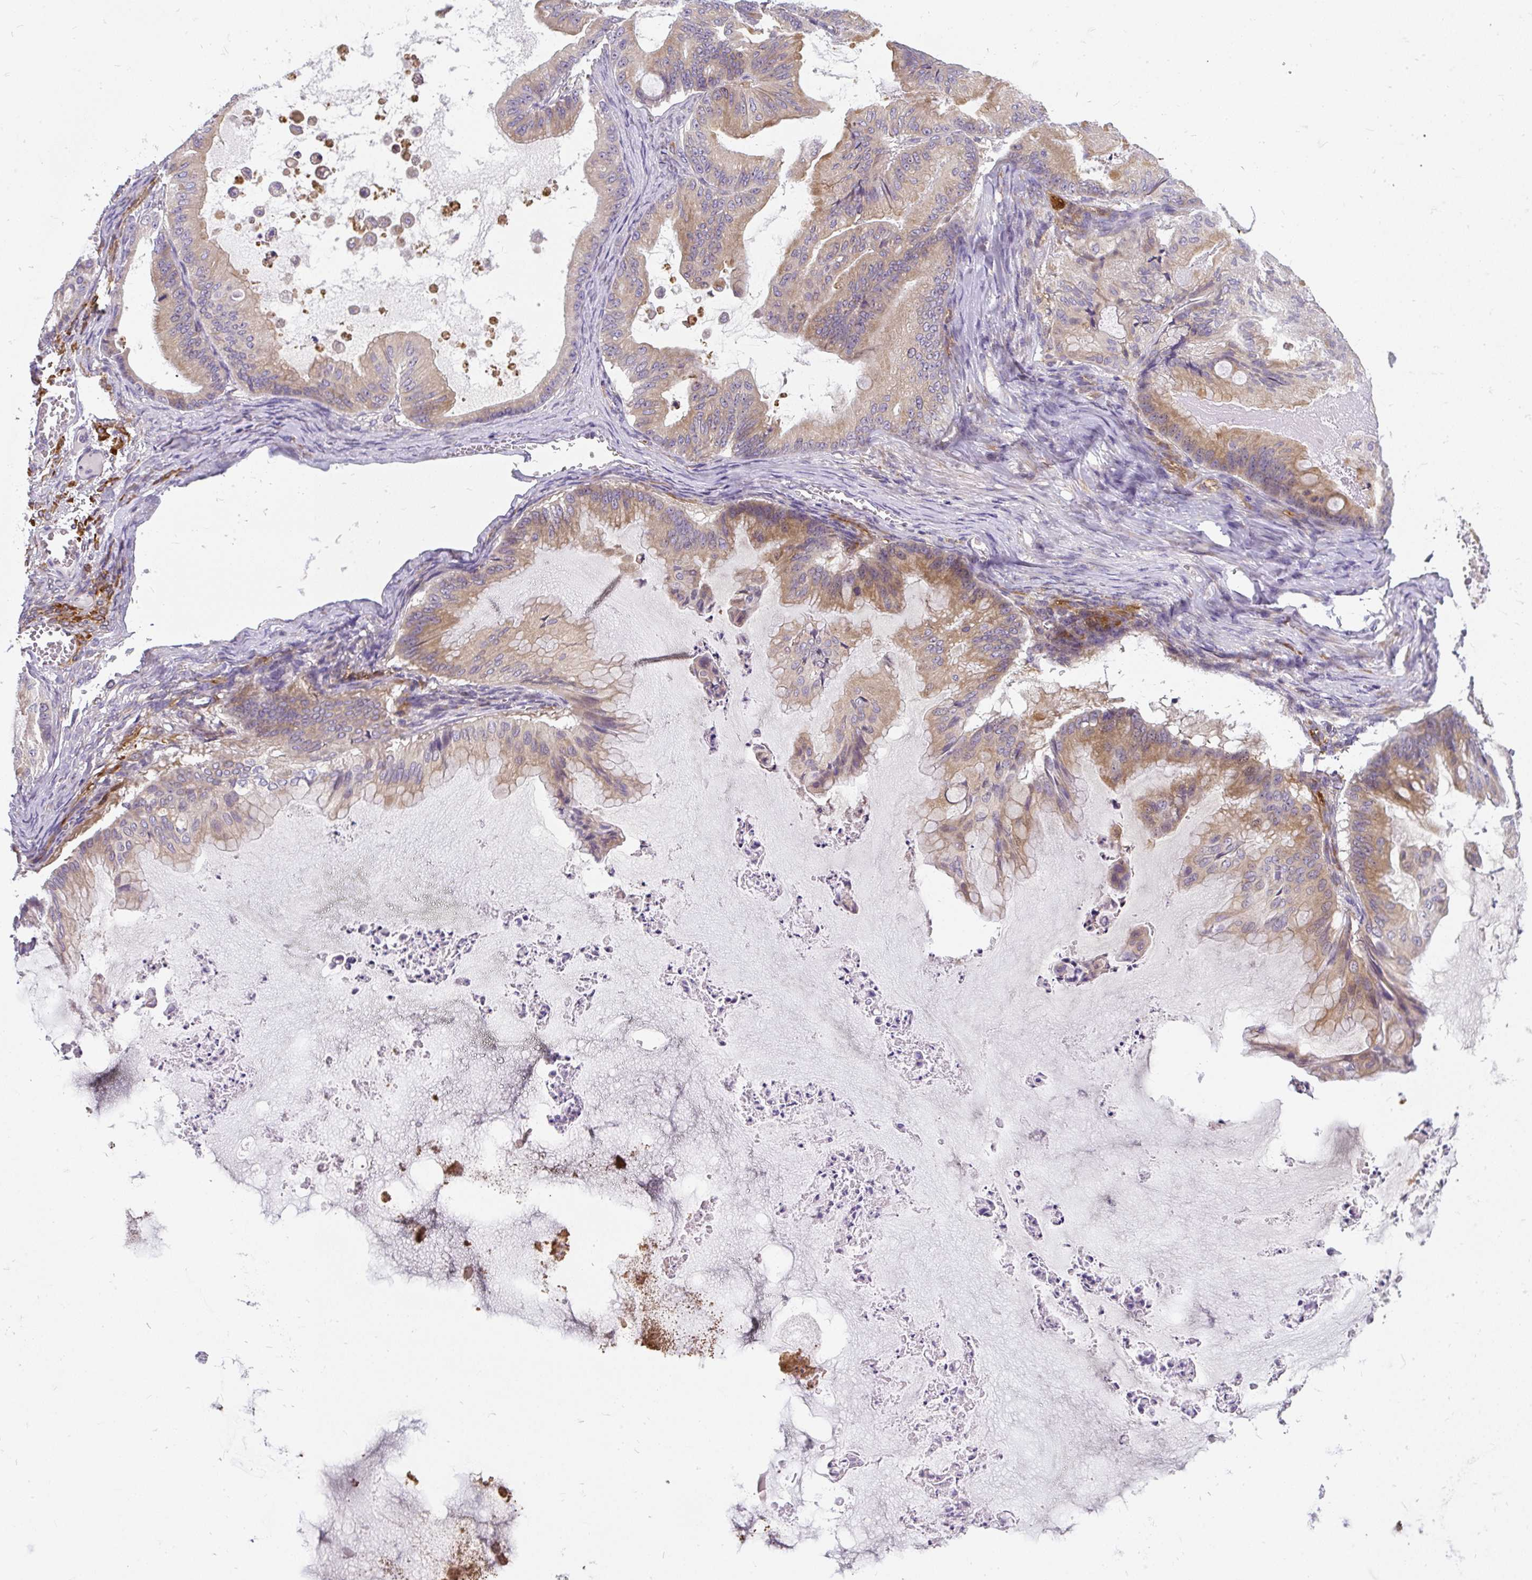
{"staining": {"intensity": "moderate", "quantity": "25%-75%", "location": "cytoplasmic/membranous"}, "tissue": "ovarian cancer", "cell_type": "Tumor cells", "image_type": "cancer", "snomed": [{"axis": "morphology", "description": "Cystadenocarcinoma, mucinous, NOS"}, {"axis": "topography", "description": "Ovary"}], "caption": "High-magnification brightfield microscopy of ovarian cancer stained with DAB (3,3'-diaminobenzidine) (brown) and counterstained with hematoxylin (blue). tumor cells exhibit moderate cytoplasmic/membranous staining is seen in about25%-75% of cells.", "gene": "CYP20A1", "patient": {"sex": "female", "age": 71}}